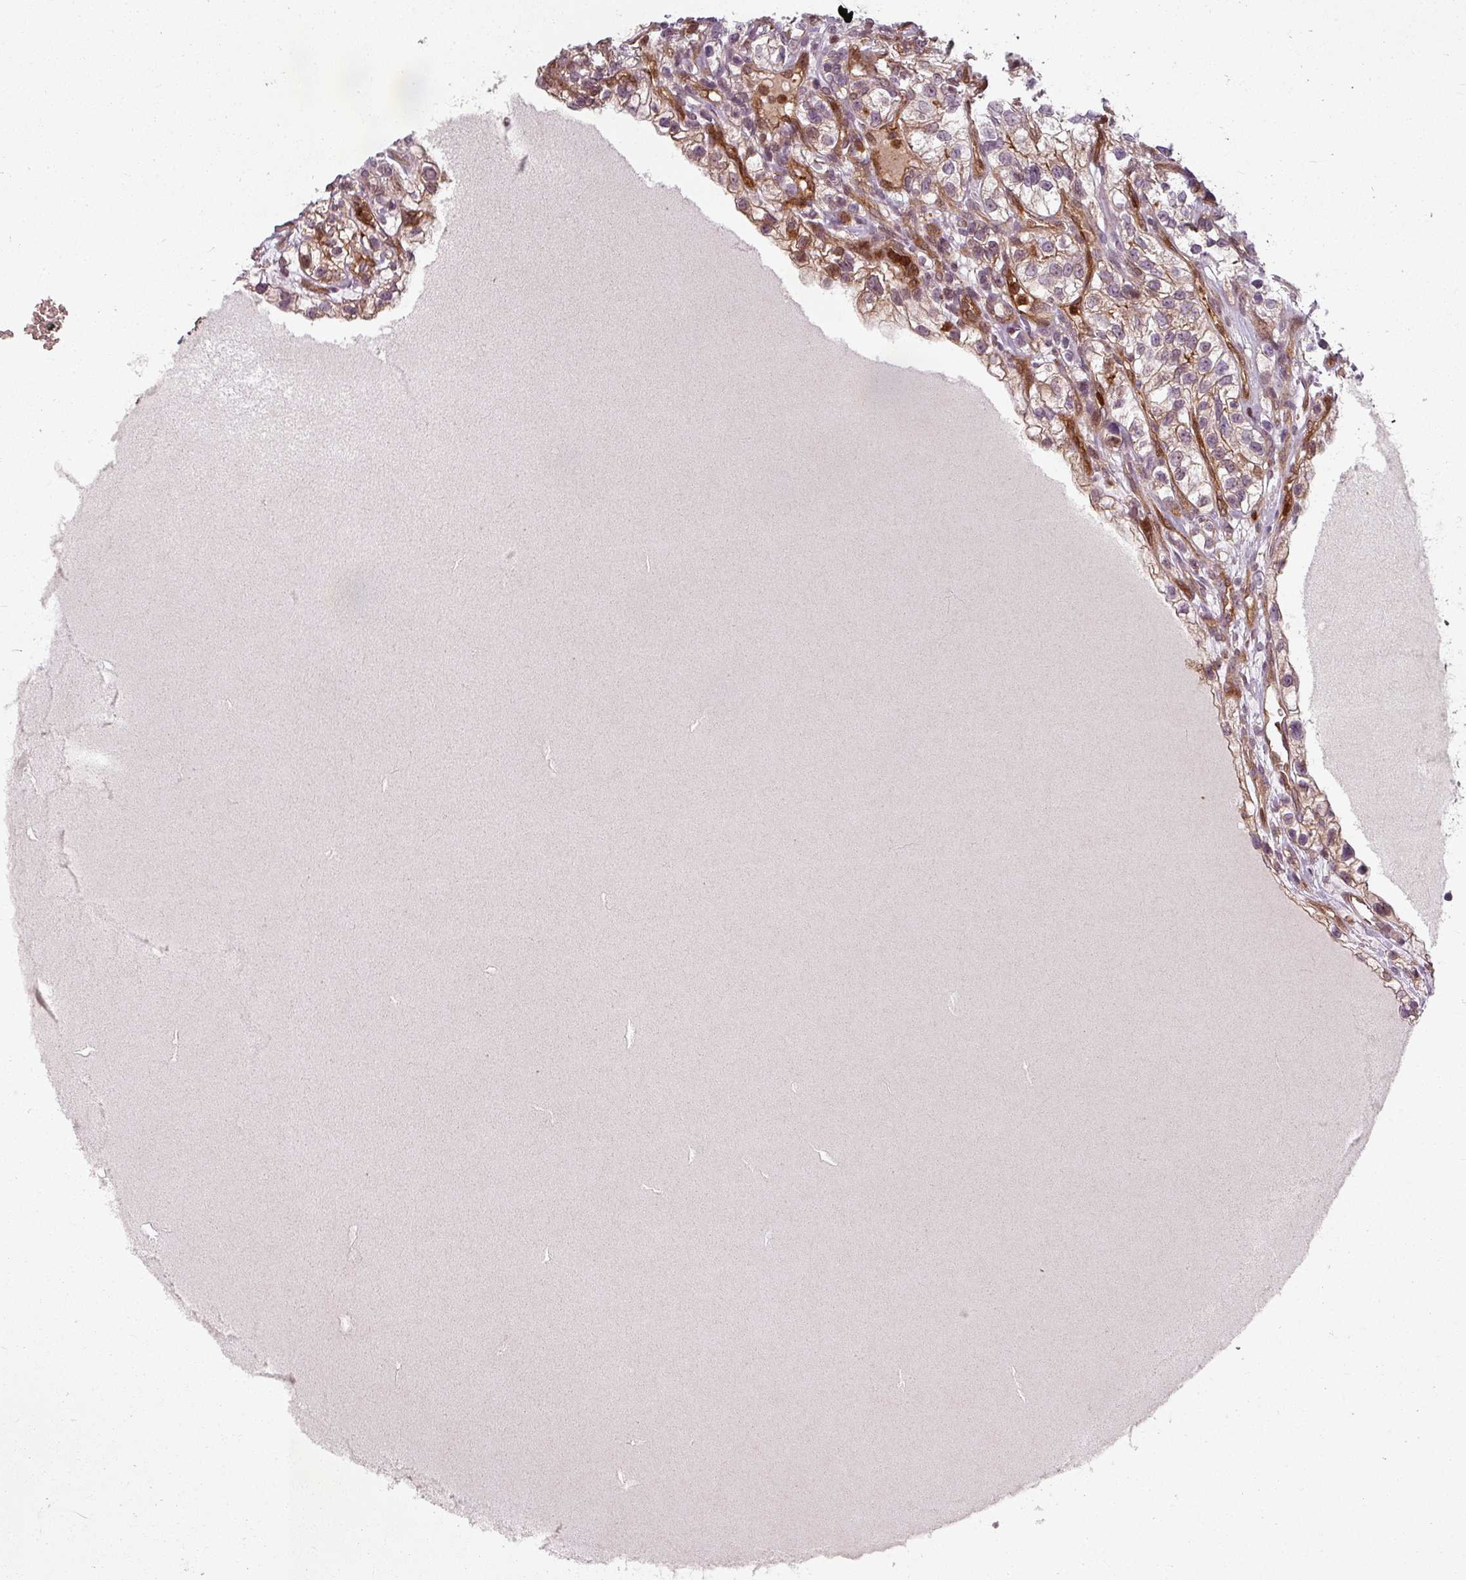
{"staining": {"intensity": "weak", "quantity": ">75%", "location": "cytoplasmic/membranous"}, "tissue": "renal cancer", "cell_type": "Tumor cells", "image_type": "cancer", "snomed": [{"axis": "morphology", "description": "Adenocarcinoma, NOS"}, {"axis": "topography", "description": "Kidney"}], "caption": "Adenocarcinoma (renal) stained for a protein (brown) shows weak cytoplasmic/membranous positive positivity in about >75% of tumor cells.", "gene": "CLIC1", "patient": {"sex": "female", "age": 57}}